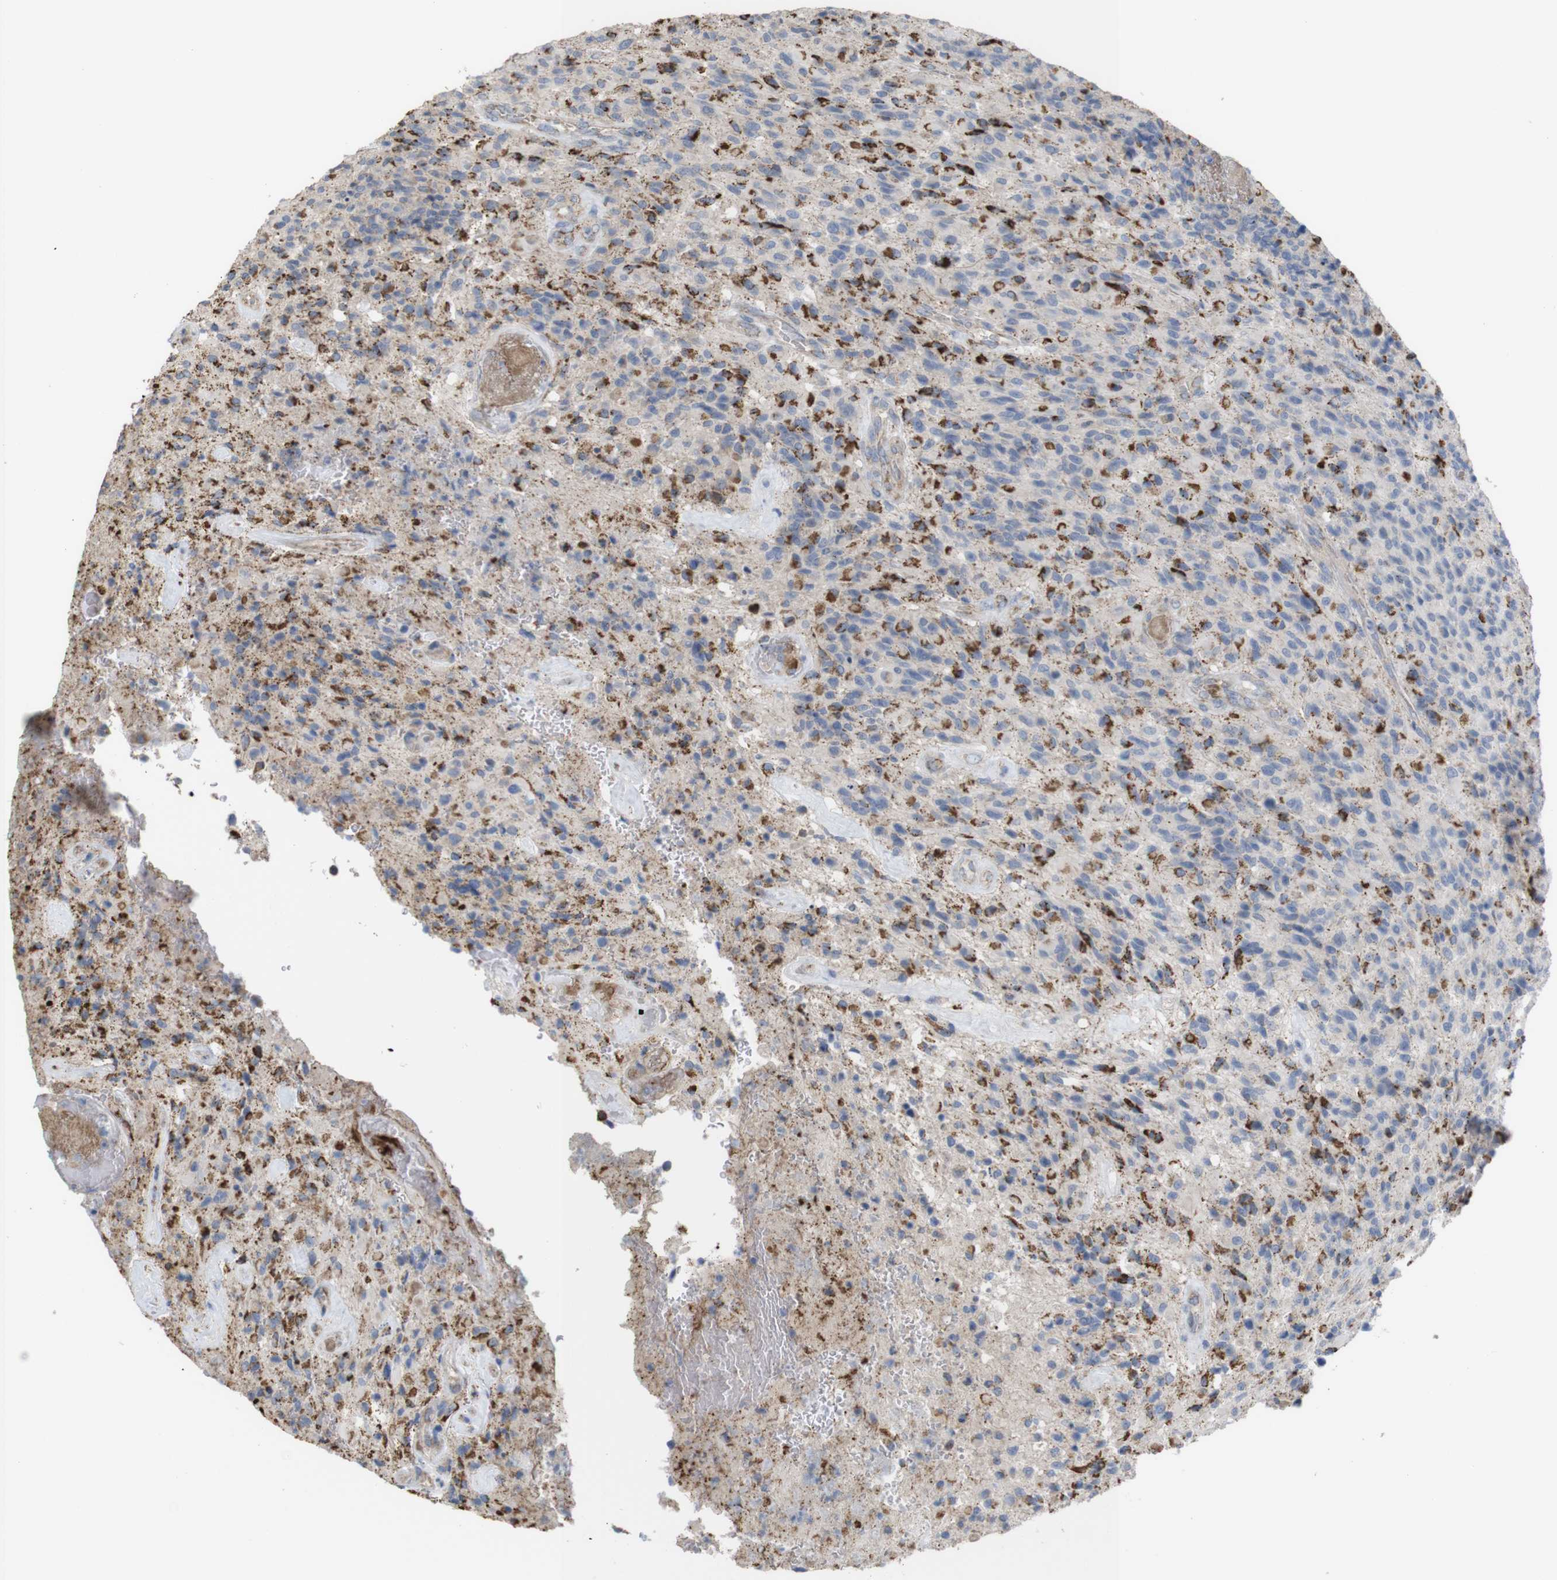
{"staining": {"intensity": "strong", "quantity": "<25%", "location": "cytoplasmic/membranous"}, "tissue": "glioma", "cell_type": "Tumor cells", "image_type": "cancer", "snomed": [{"axis": "morphology", "description": "Glioma, malignant, High grade"}, {"axis": "topography", "description": "Brain"}], "caption": "This image demonstrates immunohistochemistry (IHC) staining of malignant high-grade glioma, with medium strong cytoplasmic/membranous positivity in about <25% of tumor cells.", "gene": "PTPRR", "patient": {"sex": "male", "age": 71}}